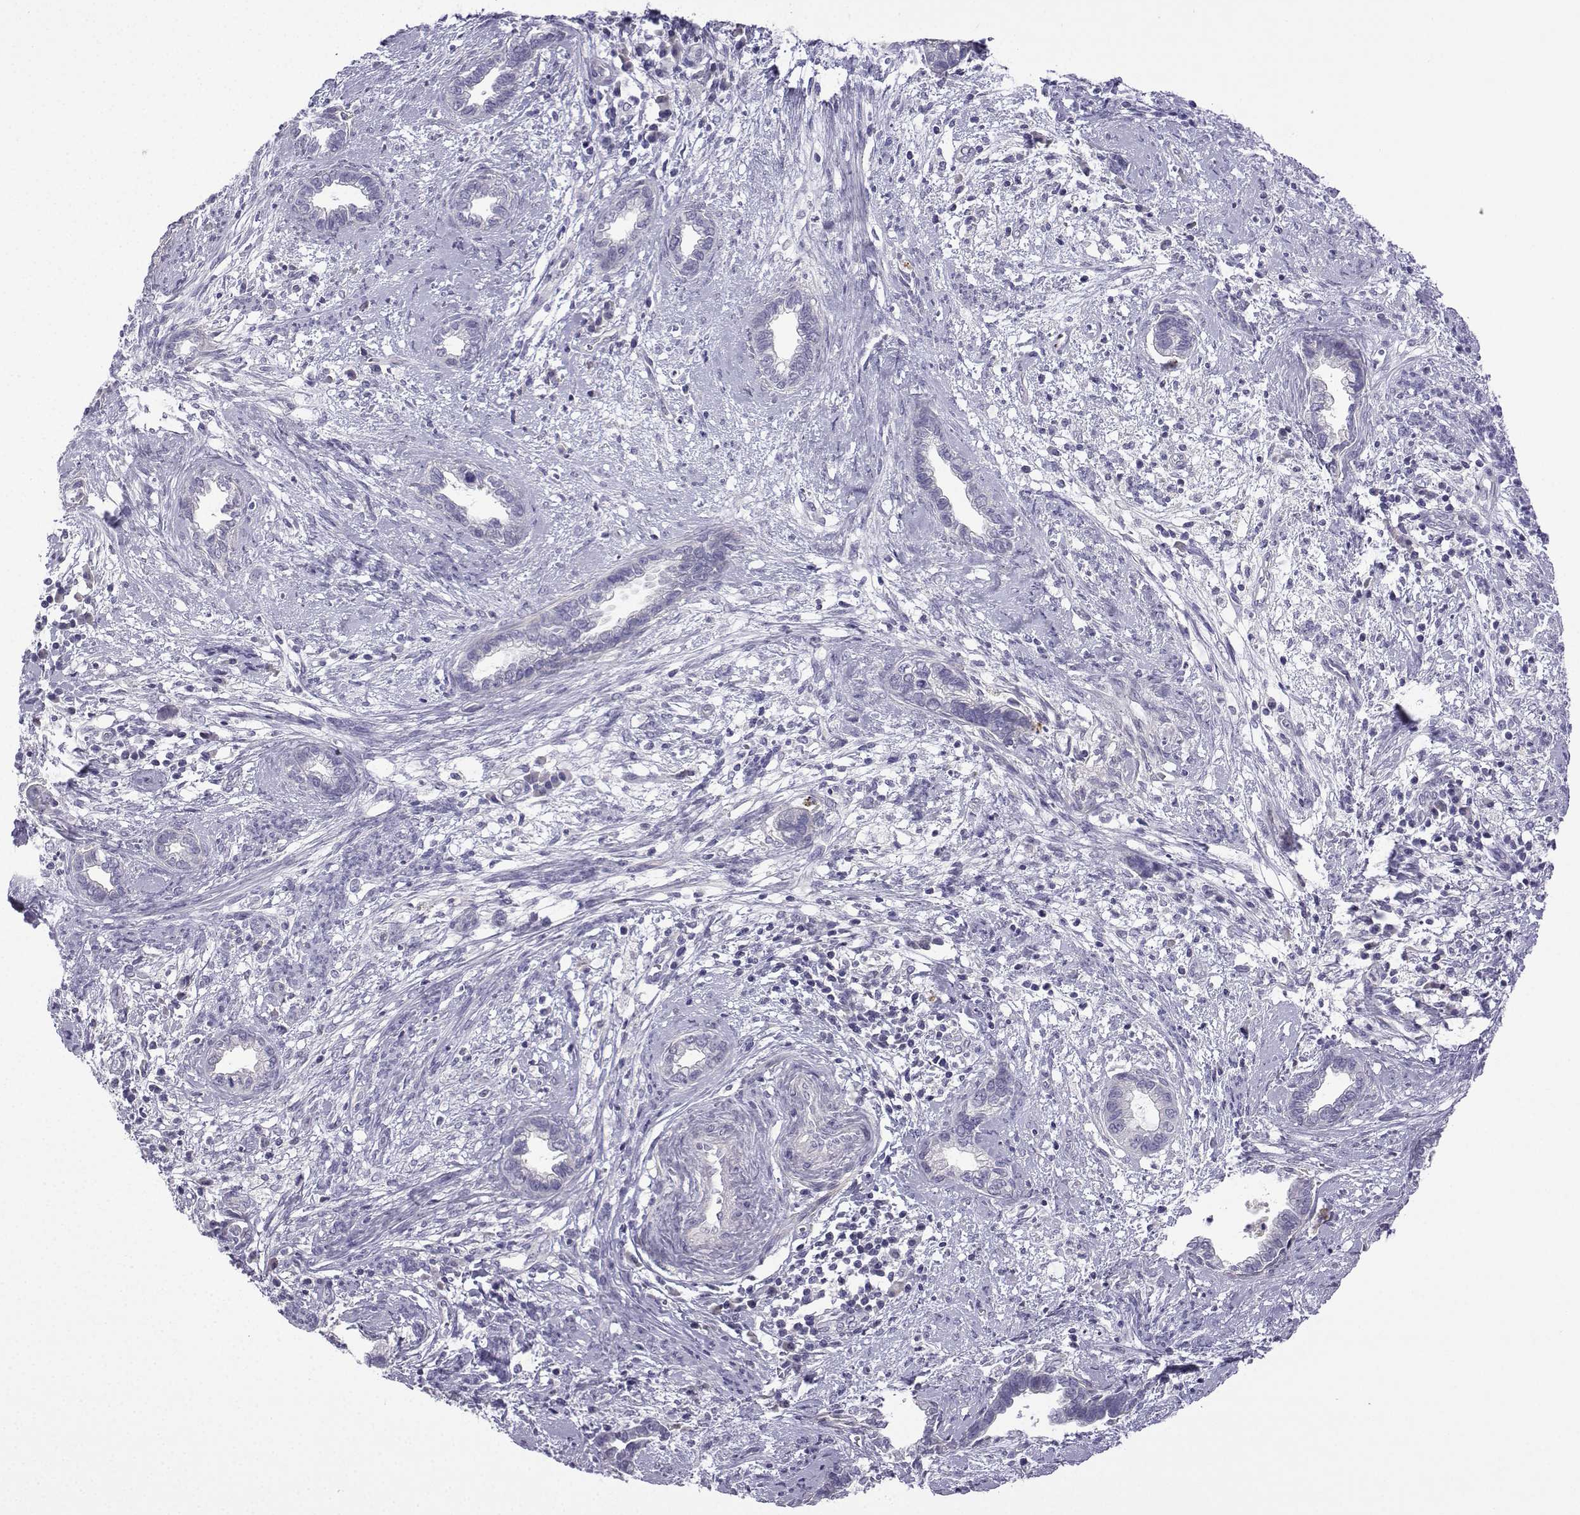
{"staining": {"intensity": "negative", "quantity": "none", "location": "none"}, "tissue": "cervical cancer", "cell_type": "Tumor cells", "image_type": "cancer", "snomed": [{"axis": "morphology", "description": "Adenocarcinoma, NOS"}, {"axis": "topography", "description": "Cervix"}], "caption": "Immunohistochemical staining of adenocarcinoma (cervical) demonstrates no significant staining in tumor cells.", "gene": "SPACA7", "patient": {"sex": "female", "age": 62}}